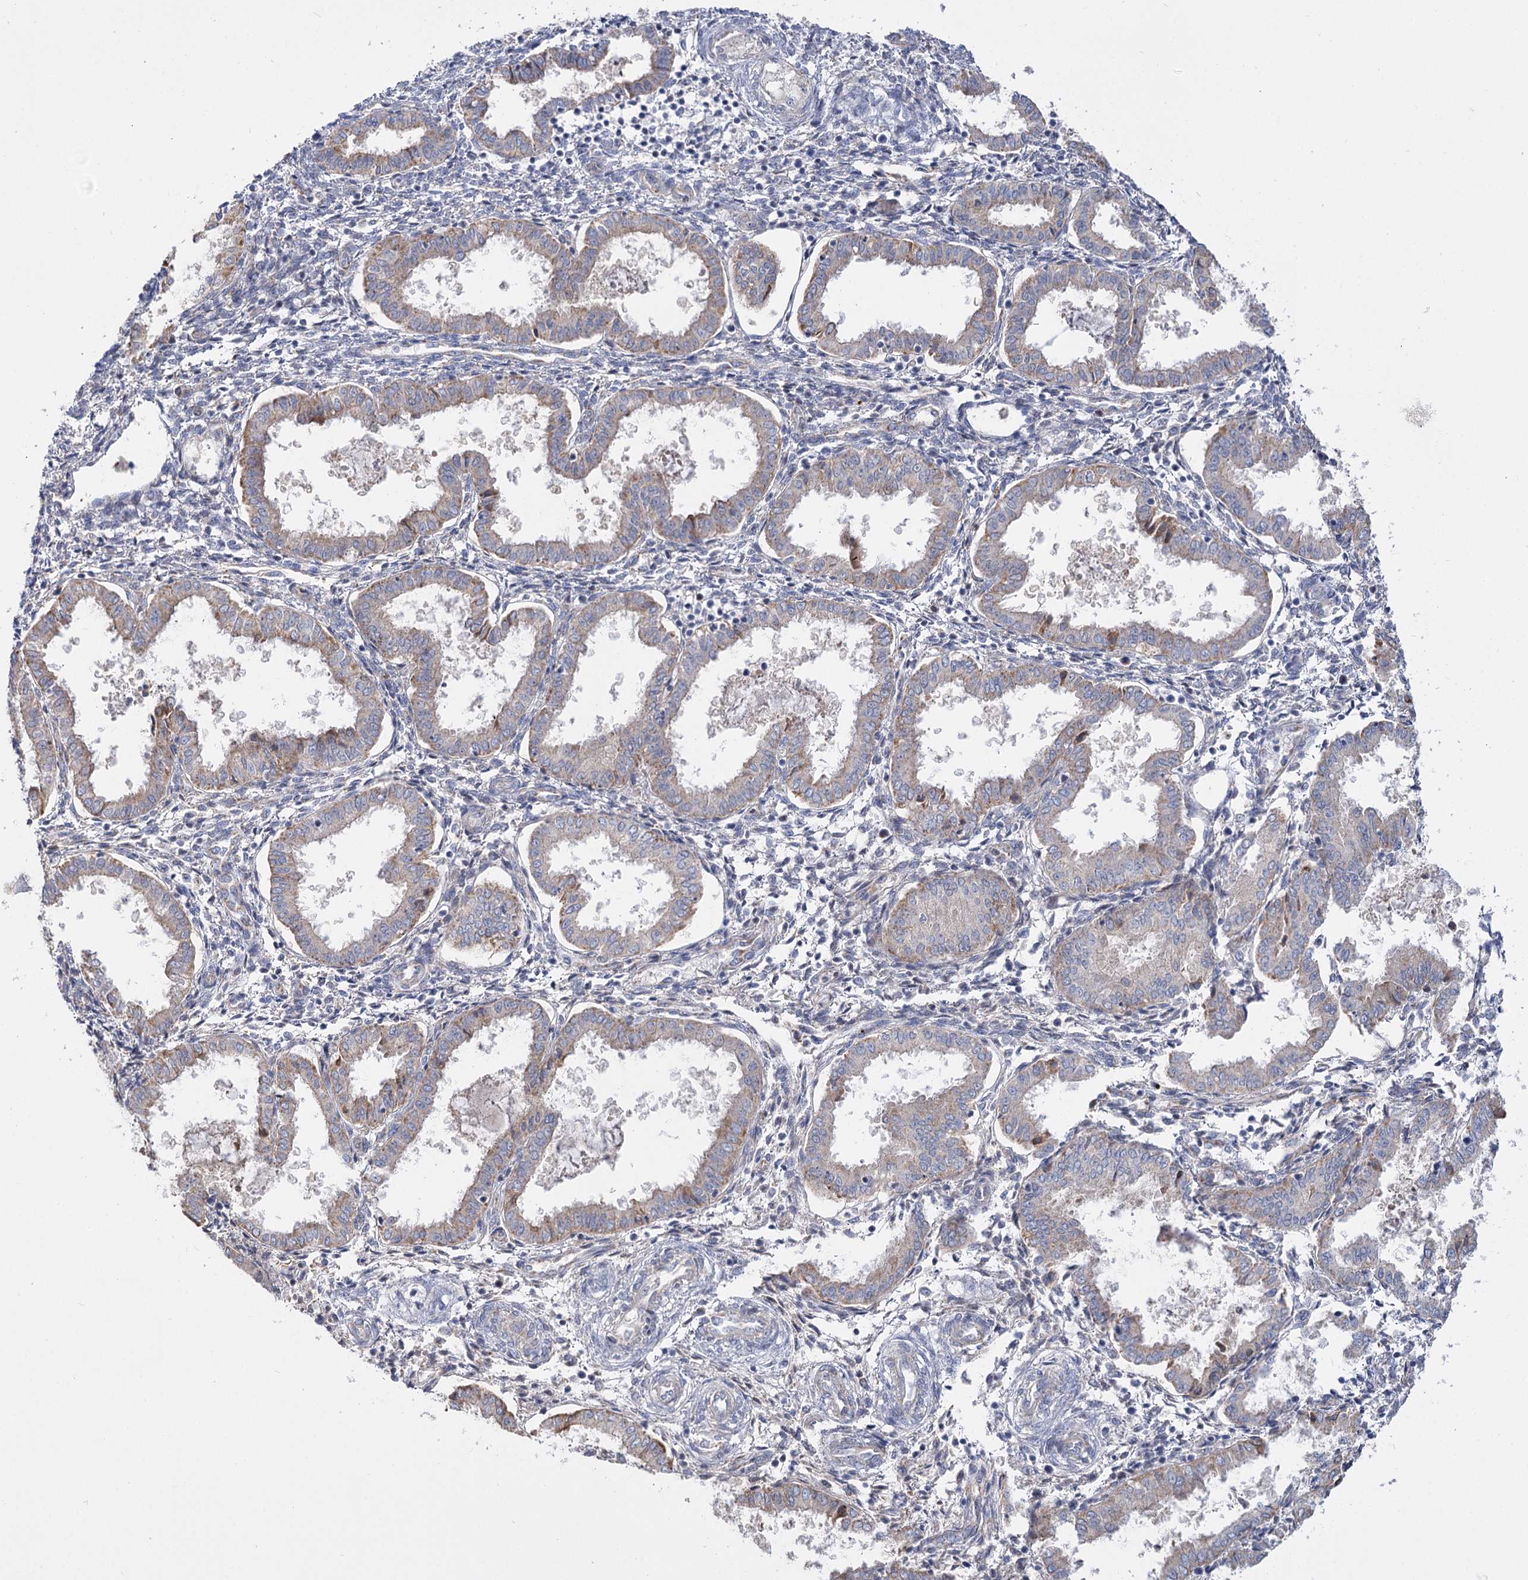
{"staining": {"intensity": "negative", "quantity": "none", "location": "none"}, "tissue": "endometrium", "cell_type": "Cells in endometrial stroma", "image_type": "normal", "snomed": [{"axis": "morphology", "description": "Normal tissue, NOS"}, {"axis": "topography", "description": "Endometrium"}], "caption": "Histopathology image shows no significant protein positivity in cells in endometrial stroma of normal endometrium. Nuclei are stained in blue.", "gene": "SUOX", "patient": {"sex": "female", "age": 33}}